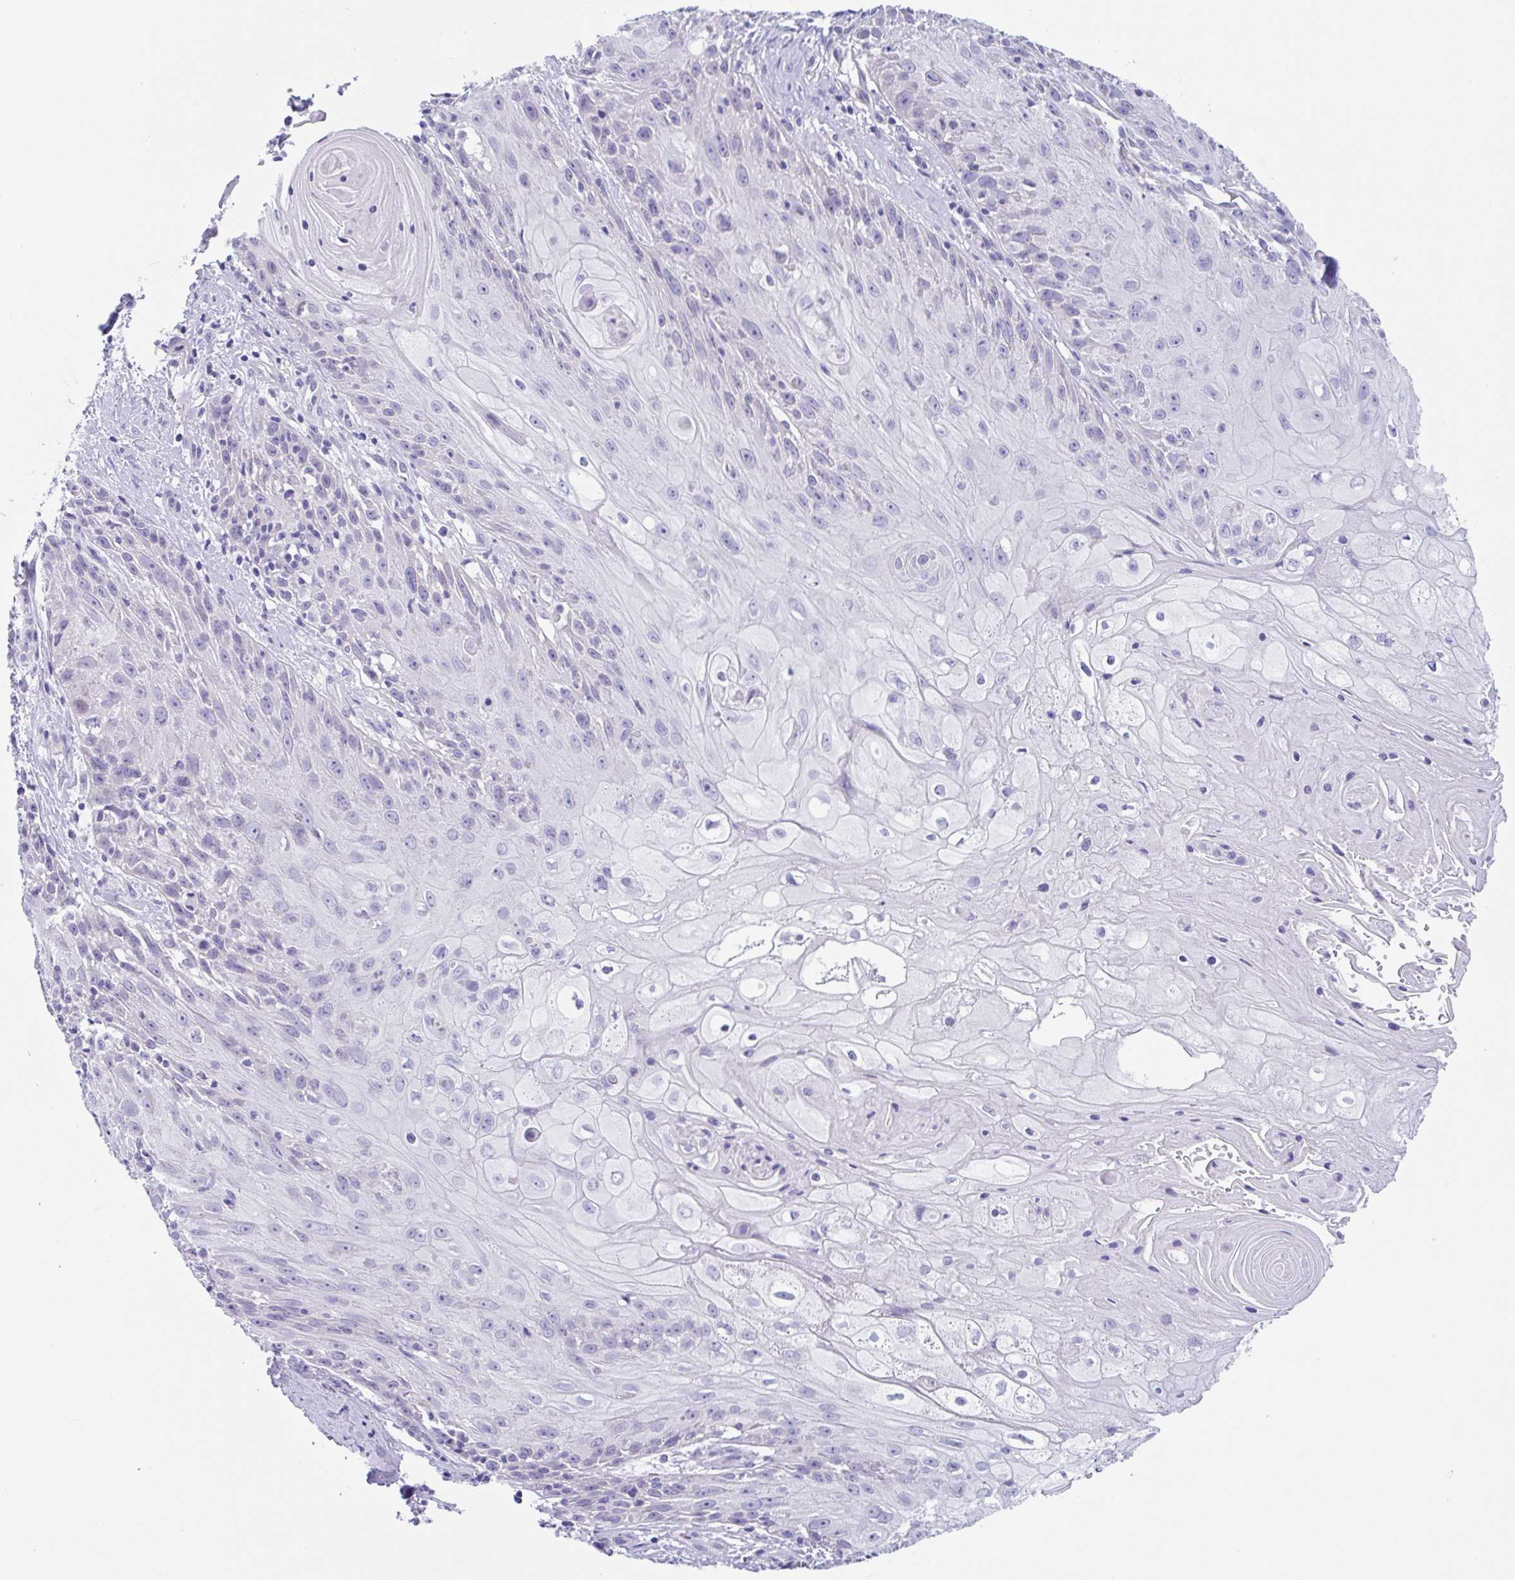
{"staining": {"intensity": "negative", "quantity": "none", "location": "none"}, "tissue": "skin cancer", "cell_type": "Tumor cells", "image_type": "cancer", "snomed": [{"axis": "morphology", "description": "Squamous cell carcinoma, NOS"}, {"axis": "topography", "description": "Skin"}, {"axis": "topography", "description": "Vulva"}], "caption": "Tumor cells show no significant positivity in skin cancer.", "gene": "OR6N2", "patient": {"sex": "female", "age": 76}}